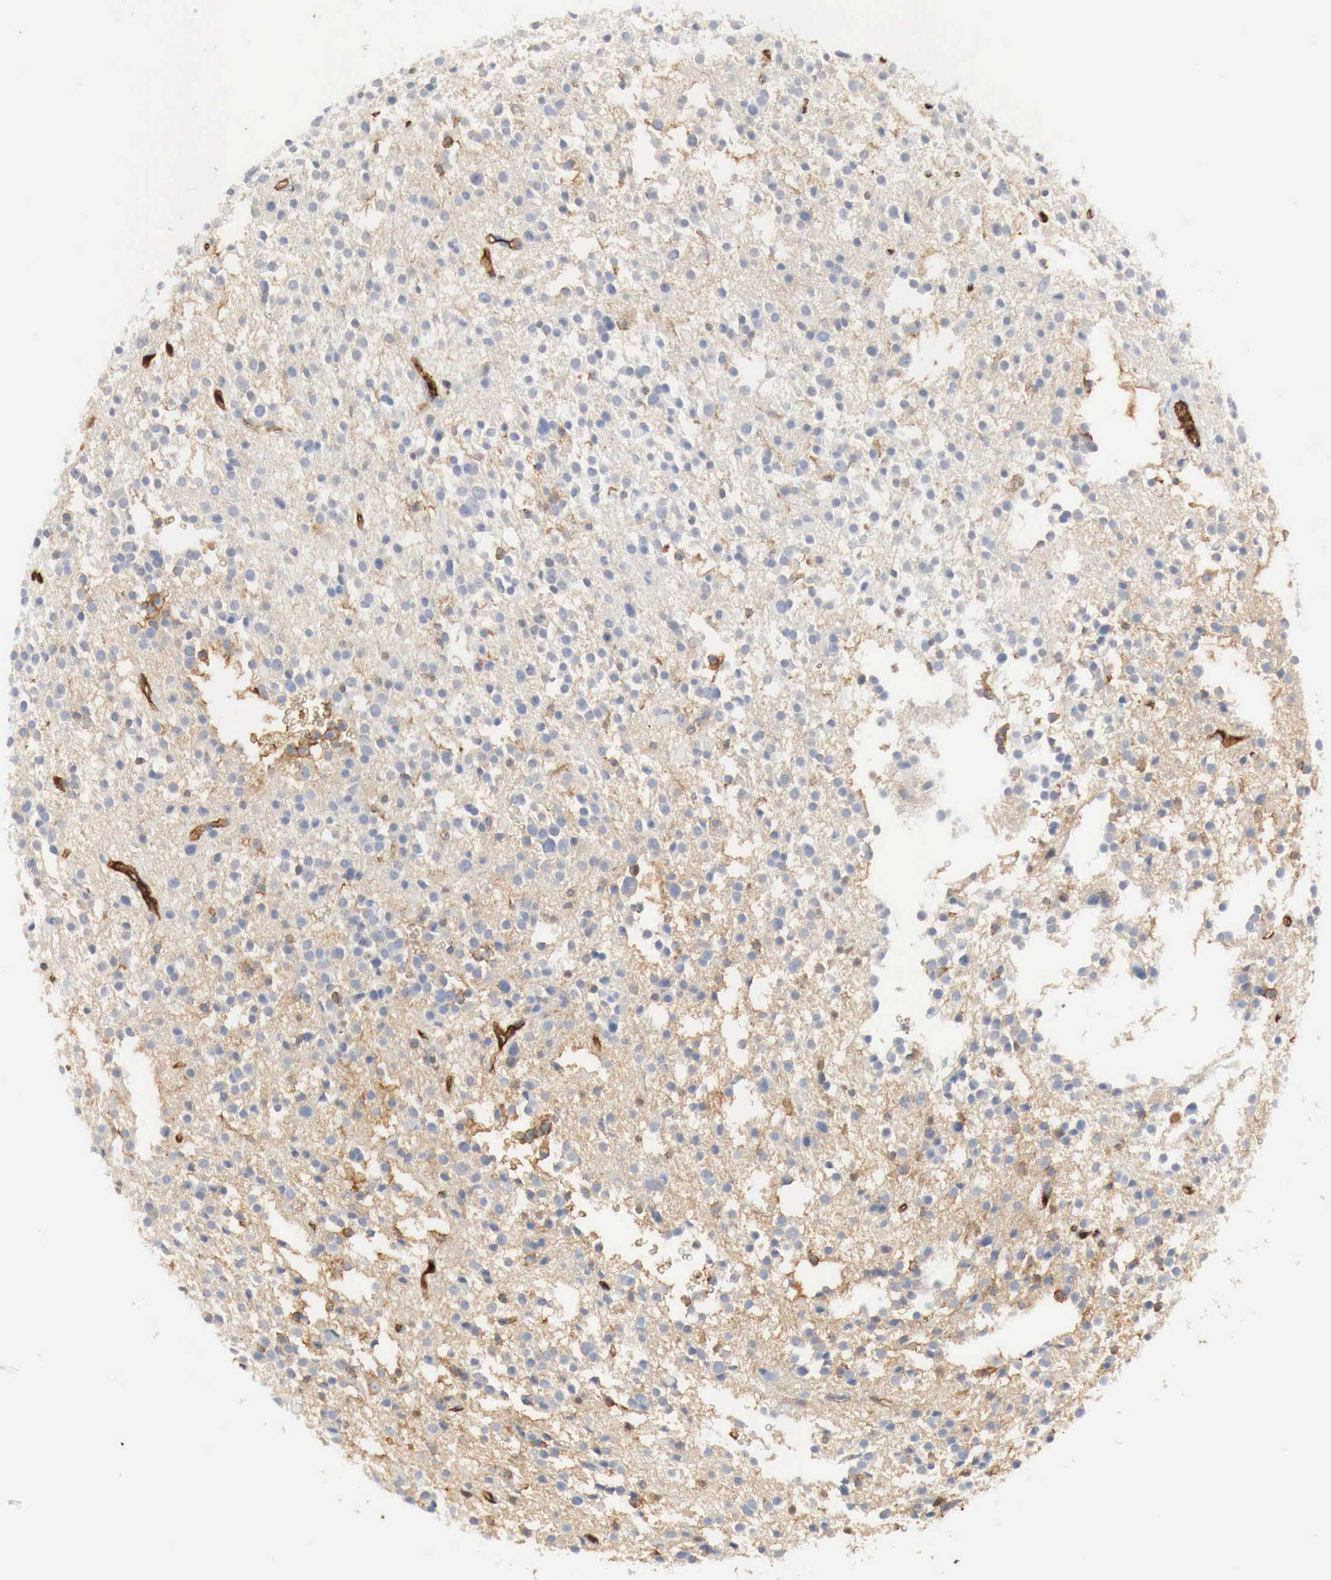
{"staining": {"intensity": "negative", "quantity": "none", "location": "none"}, "tissue": "glioma", "cell_type": "Tumor cells", "image_type": "cancer", "snomed": [{"axis": "morphology", "description": "Glioma, malignant, Low grade"}, {"axis": "topography", "description": "Brain"}], "caption": "Immunohistochemistry (IHC) of human malignant glioma (low-grade) shows no expression in tumor cells.", "gene": "IGLC3", "patient": {"sex": "female", "age": 36}}